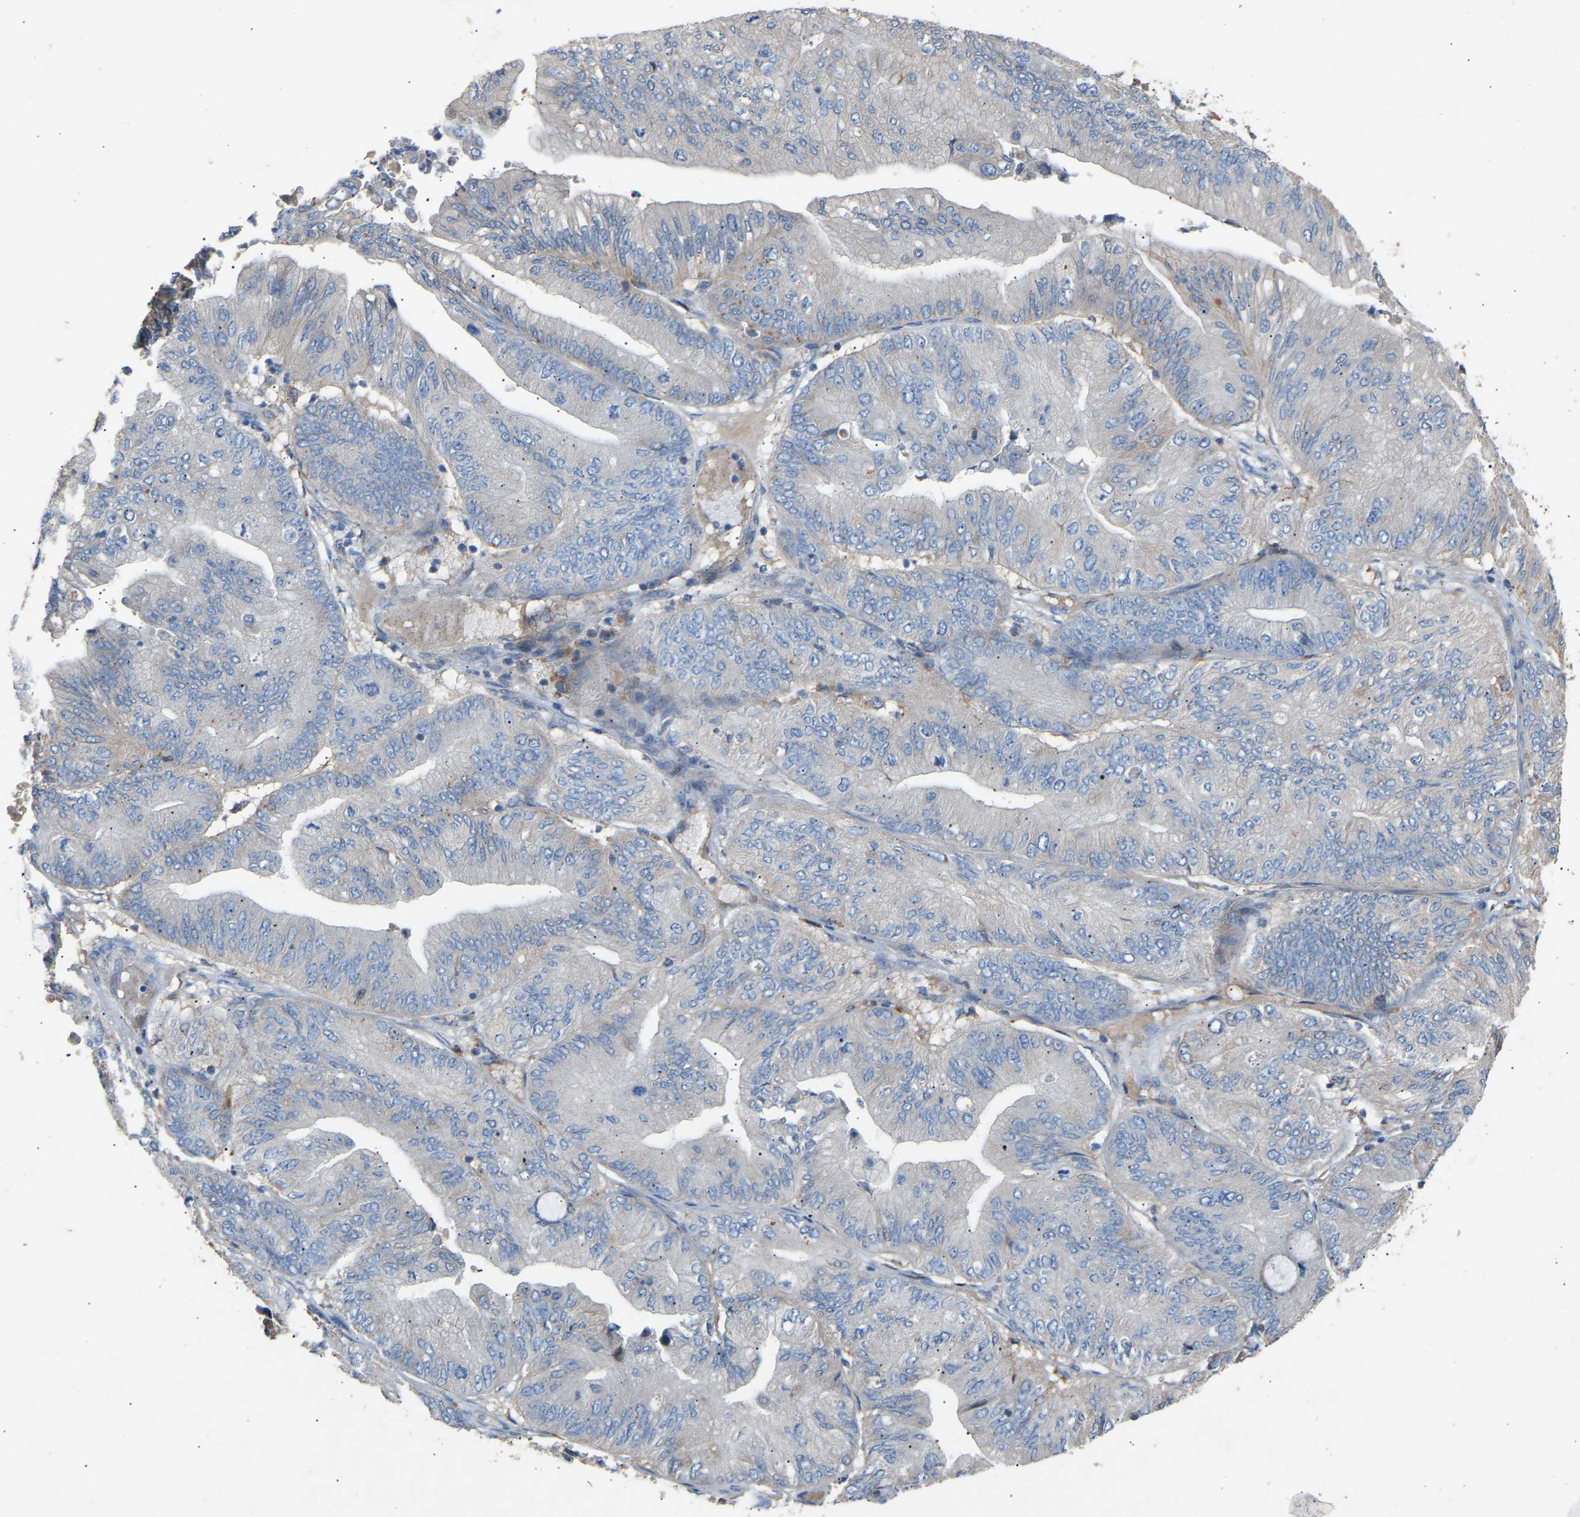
{"staining": {"intensity": "negative", "quantity": "none", "location": "none"}, "tissue": "ovarian cancer", "cell_type": "Tumor cells", "image_type": "cancer", "snomed": [{"axis": "morphology", "description": "Cystadenocarcinoma, mucinous, NOS"}, {"axis": "topography", "description": "Ovary"}], "caption": "The micrograph exhibits no staining of tumor cells in ovarian cancer. (DAB (3,3'-diaminobenzidine) IHC with hematoxylin counter stain).", "gene": "RGP1", "patient": {"sex": "female", "age": 61}}